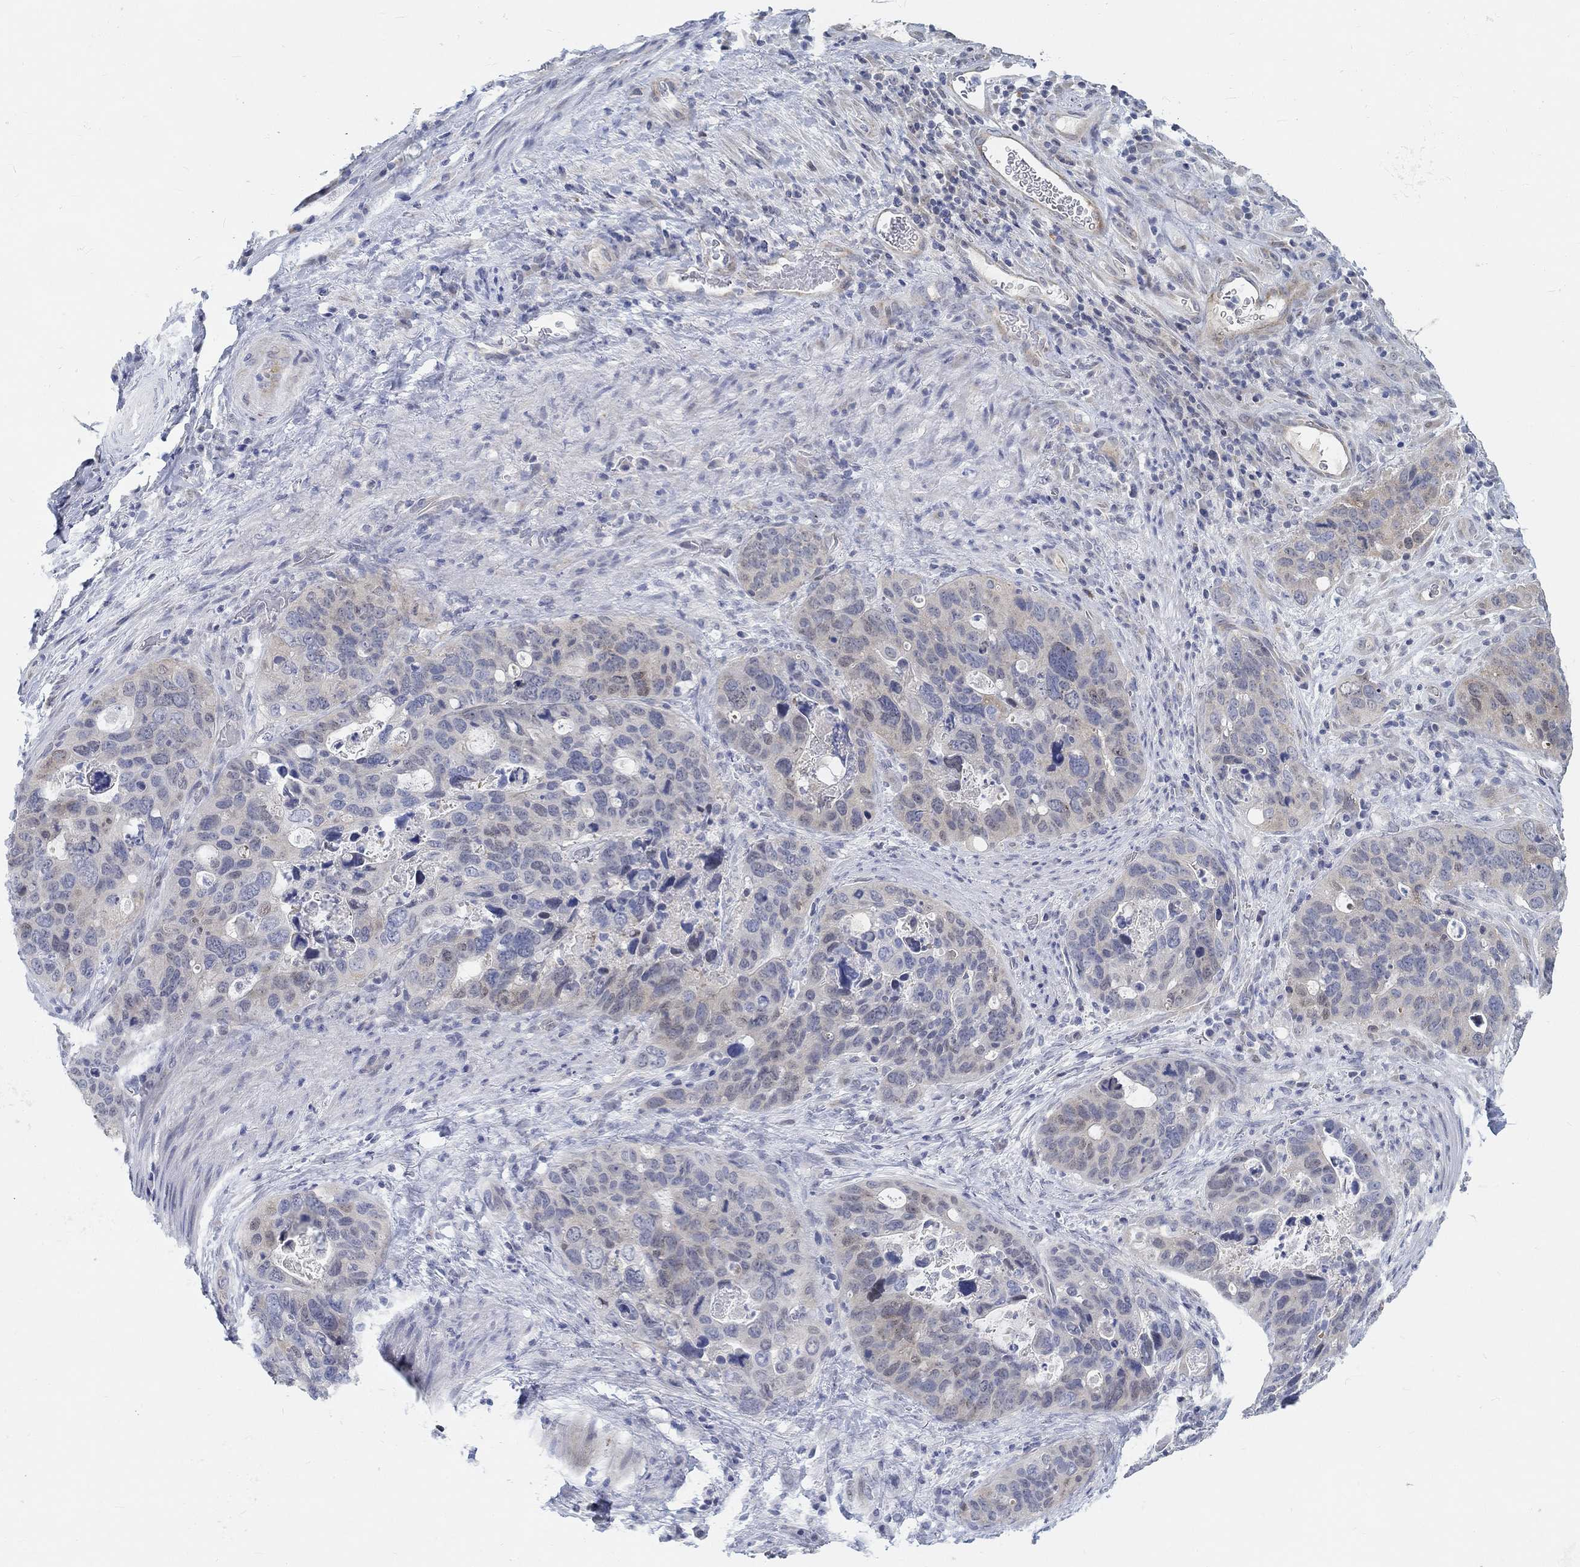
{"staining": {"intensity": "negative", "quantity": "none", "location": "none"}, "tissue": "stomach cancer", "cell_type": "Tumor cells", "image_type": "cancer", "snomed": [{"axis": "morphology", "description": "Adenocarcinoma, NOS"}, {"axis": "topography", "description": "Stomach"}], "caption": "This is an immunohistochemistry micrograph of human stomach cancer. There is no staining in tumor cells.", "gene": "SNTG2", "patient": {"sex": "male", "age": 54}}